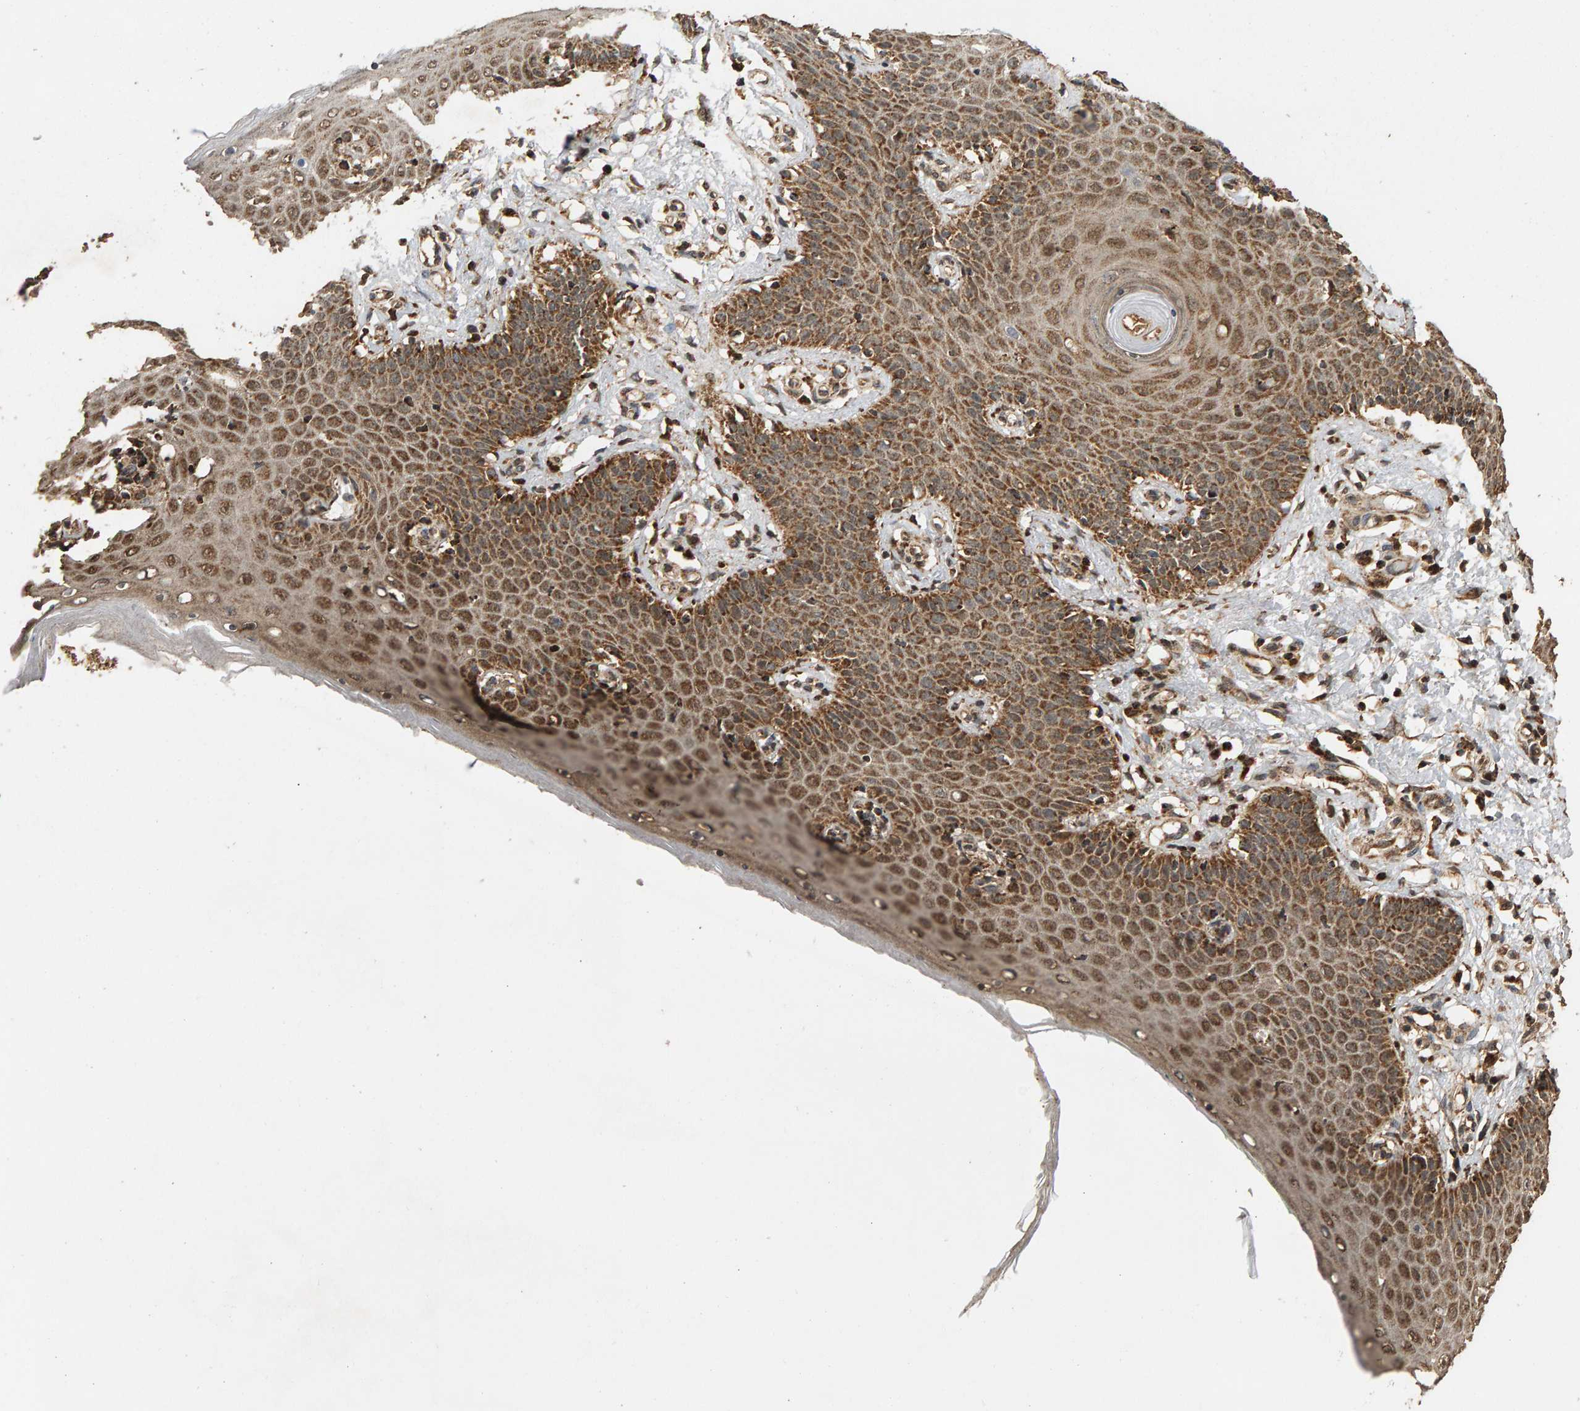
{"staining": {"intensity": "moderate", "quantity": ">75%", "location": "cytoplasmic/membranous,nuclear"}, "tissue": "skin", "cell_type": "Epidermal cells", "image_type": "normal", "snomed": [{"axis": "morphology", "description": "Normal tissue, NOS"}, {"axis": "topography", "description": "Vulva"}], "caption": "Moderate cytoplasmic/membranous,nuclear positivity for a protein is present in about >75% of epidermal cells of normal skin using immunohistochemistry (IHC).", "gene": "GSTK1", "patient": {"sex": "female", "age": 66}}